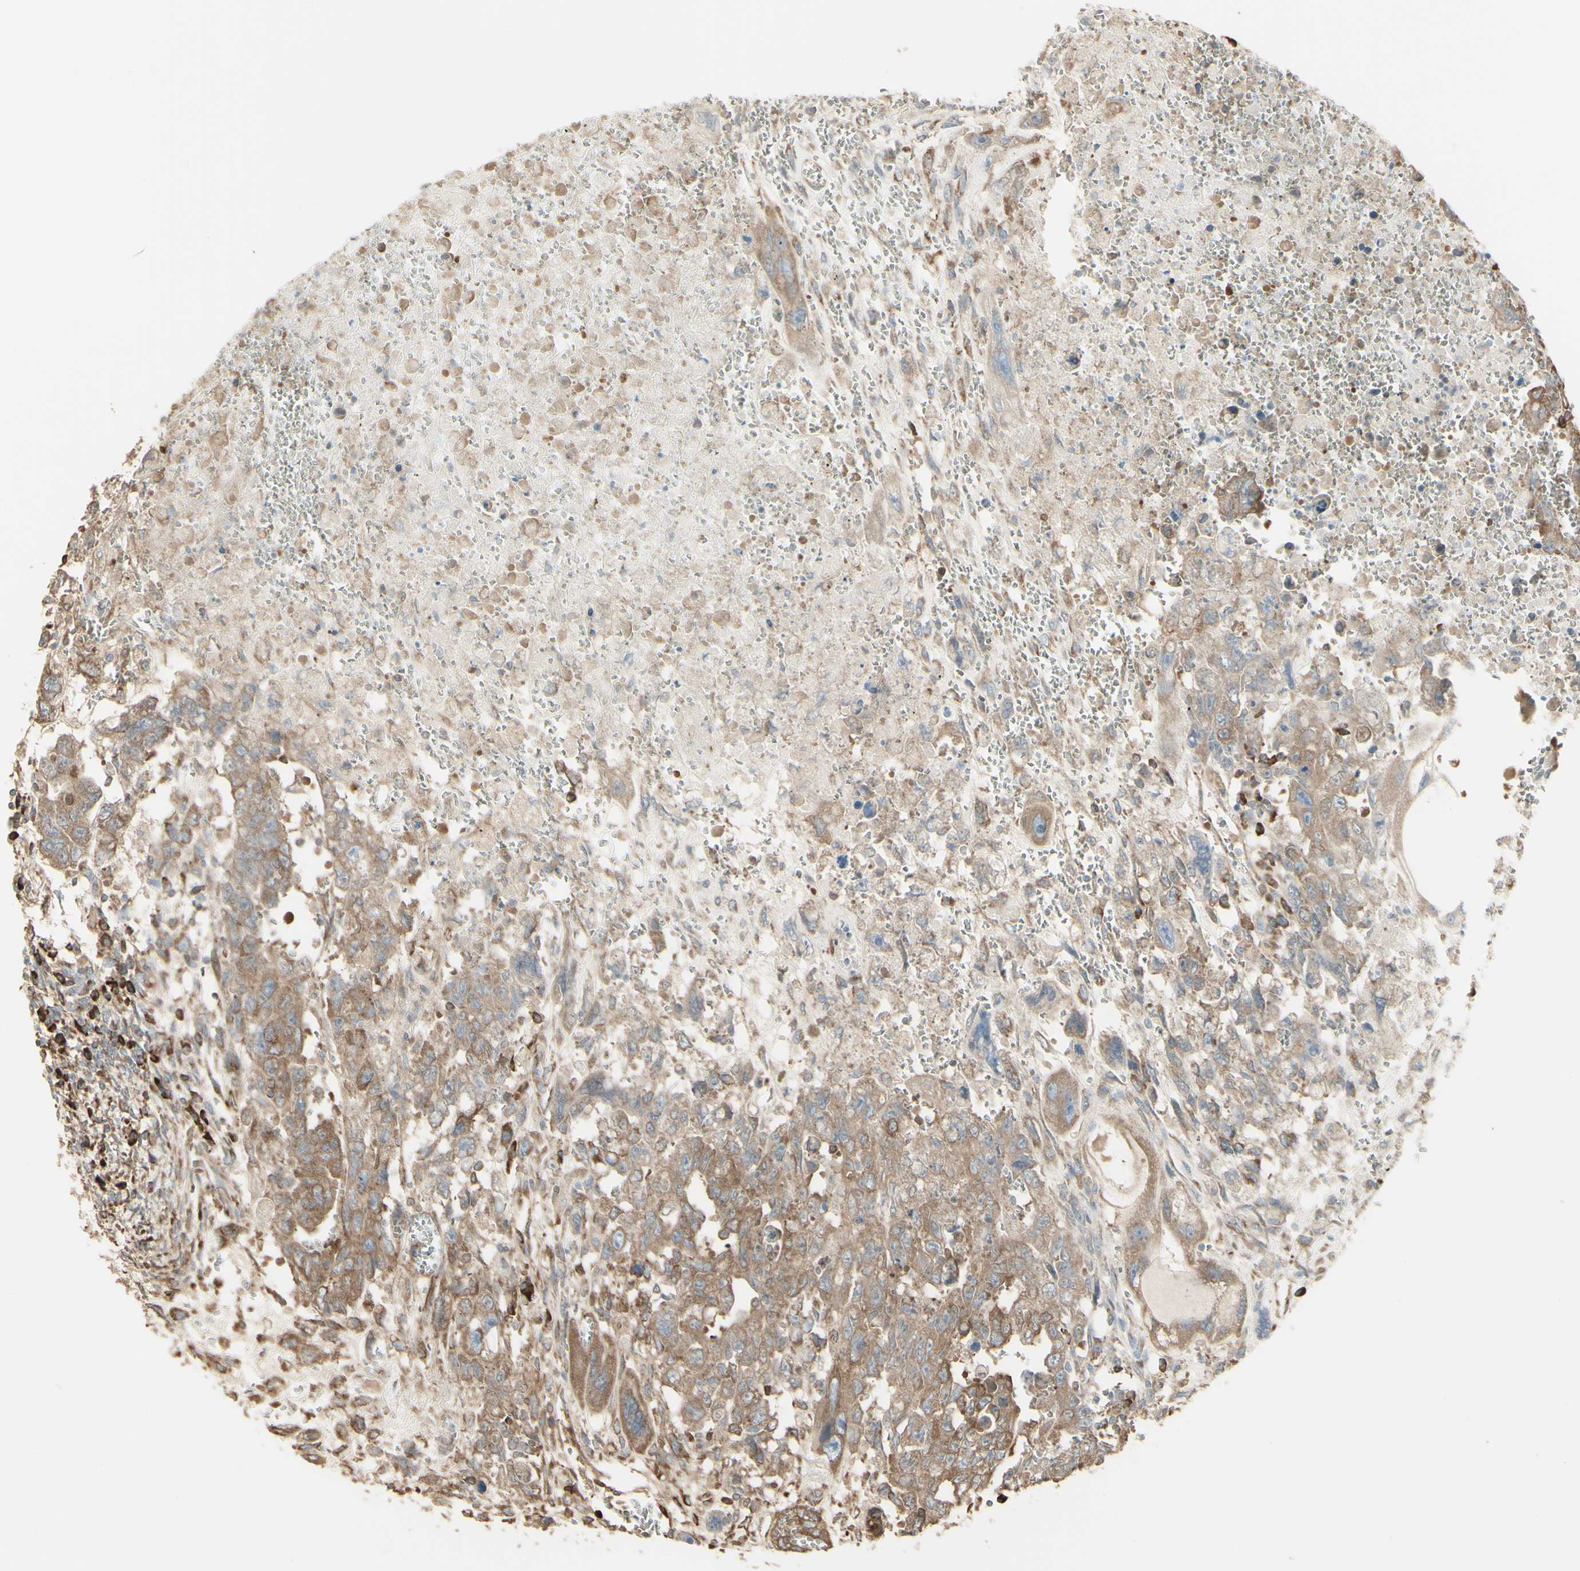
{"staining": {"intensity": "moderate", "quantity": ">75%", "location": "cytoplasmic/membranous"}, "tissue": "testis cancer", "cell_type": "Tumor cells", "image_type": "cancer", "snomed": [{"axis": "morphology", "description": "Carcinoma, Embryonal, NOS"}, {"axis": "topography", "description": "Testis"}], "caption": "Immunohistochemistry (IHC) (DAB) staining of human testis embryonal carcinoma displays moderate cytoplasmic/membranous protein staining in approximately >75% of tumor cells.", "gene": "EEF1B2", "patient": {"sex": "male", "age": 28}}